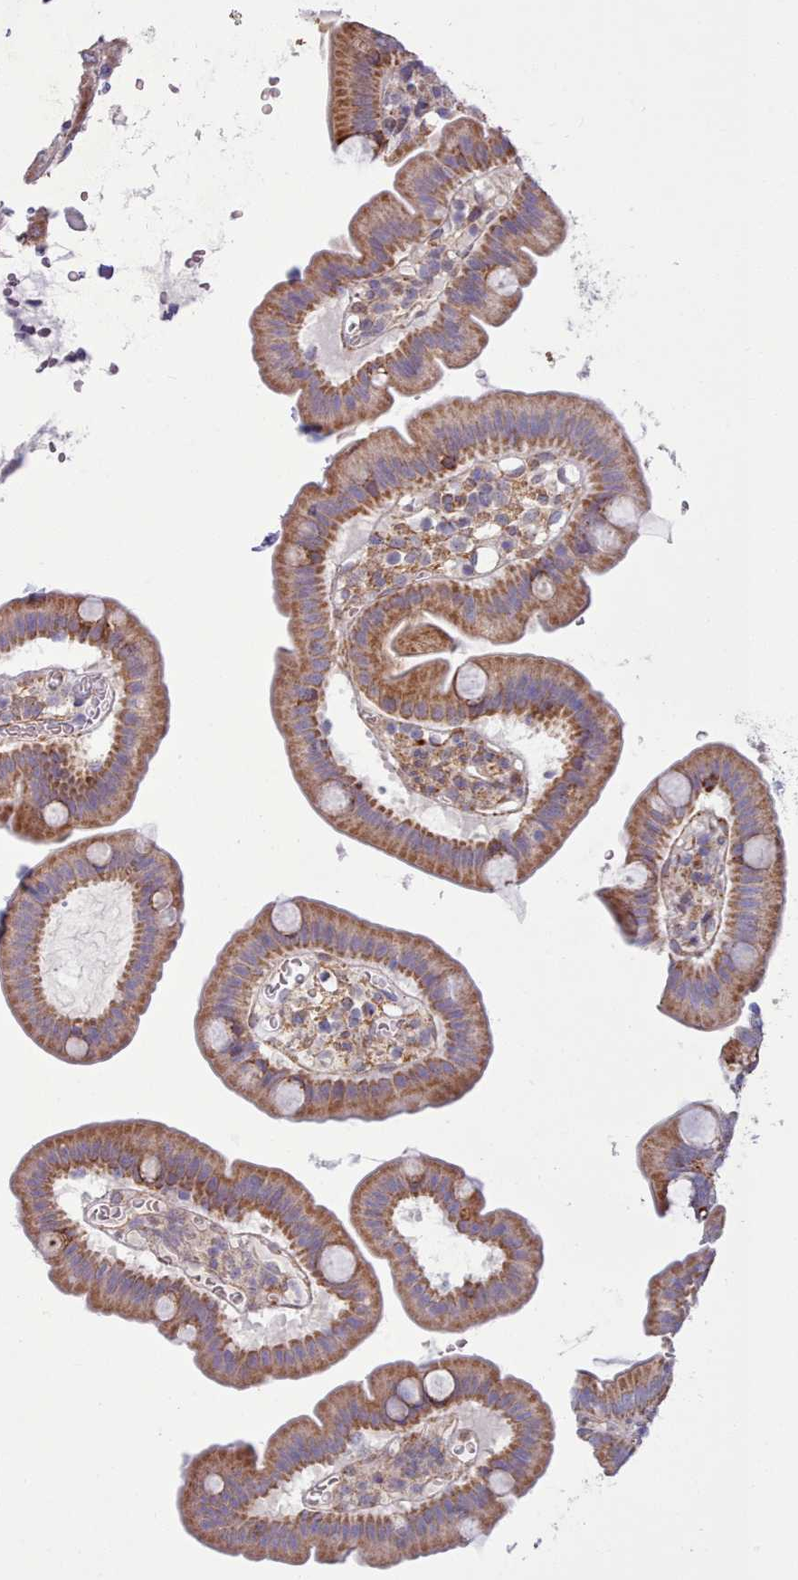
{"staining": {"intensity": "moderate", "quantity": ">75%", "location": "cytoplasmic/membranous"}, "tissue": "small intestine", "cell_type": "Glandular cells", "image_type": "normal", "snomed": [{"axis": "morphology", "description": "Normal tissue, NOS"}, {"axis": "topography", "description": "Small intestine"}], "caption": "Small intestine stained with IHC exhibits moderate cytoplasmic/membranous expression in about >75% of glandular cells.", "gene": "MRPL21", "patient": {"sex": "female", "age": 68}}